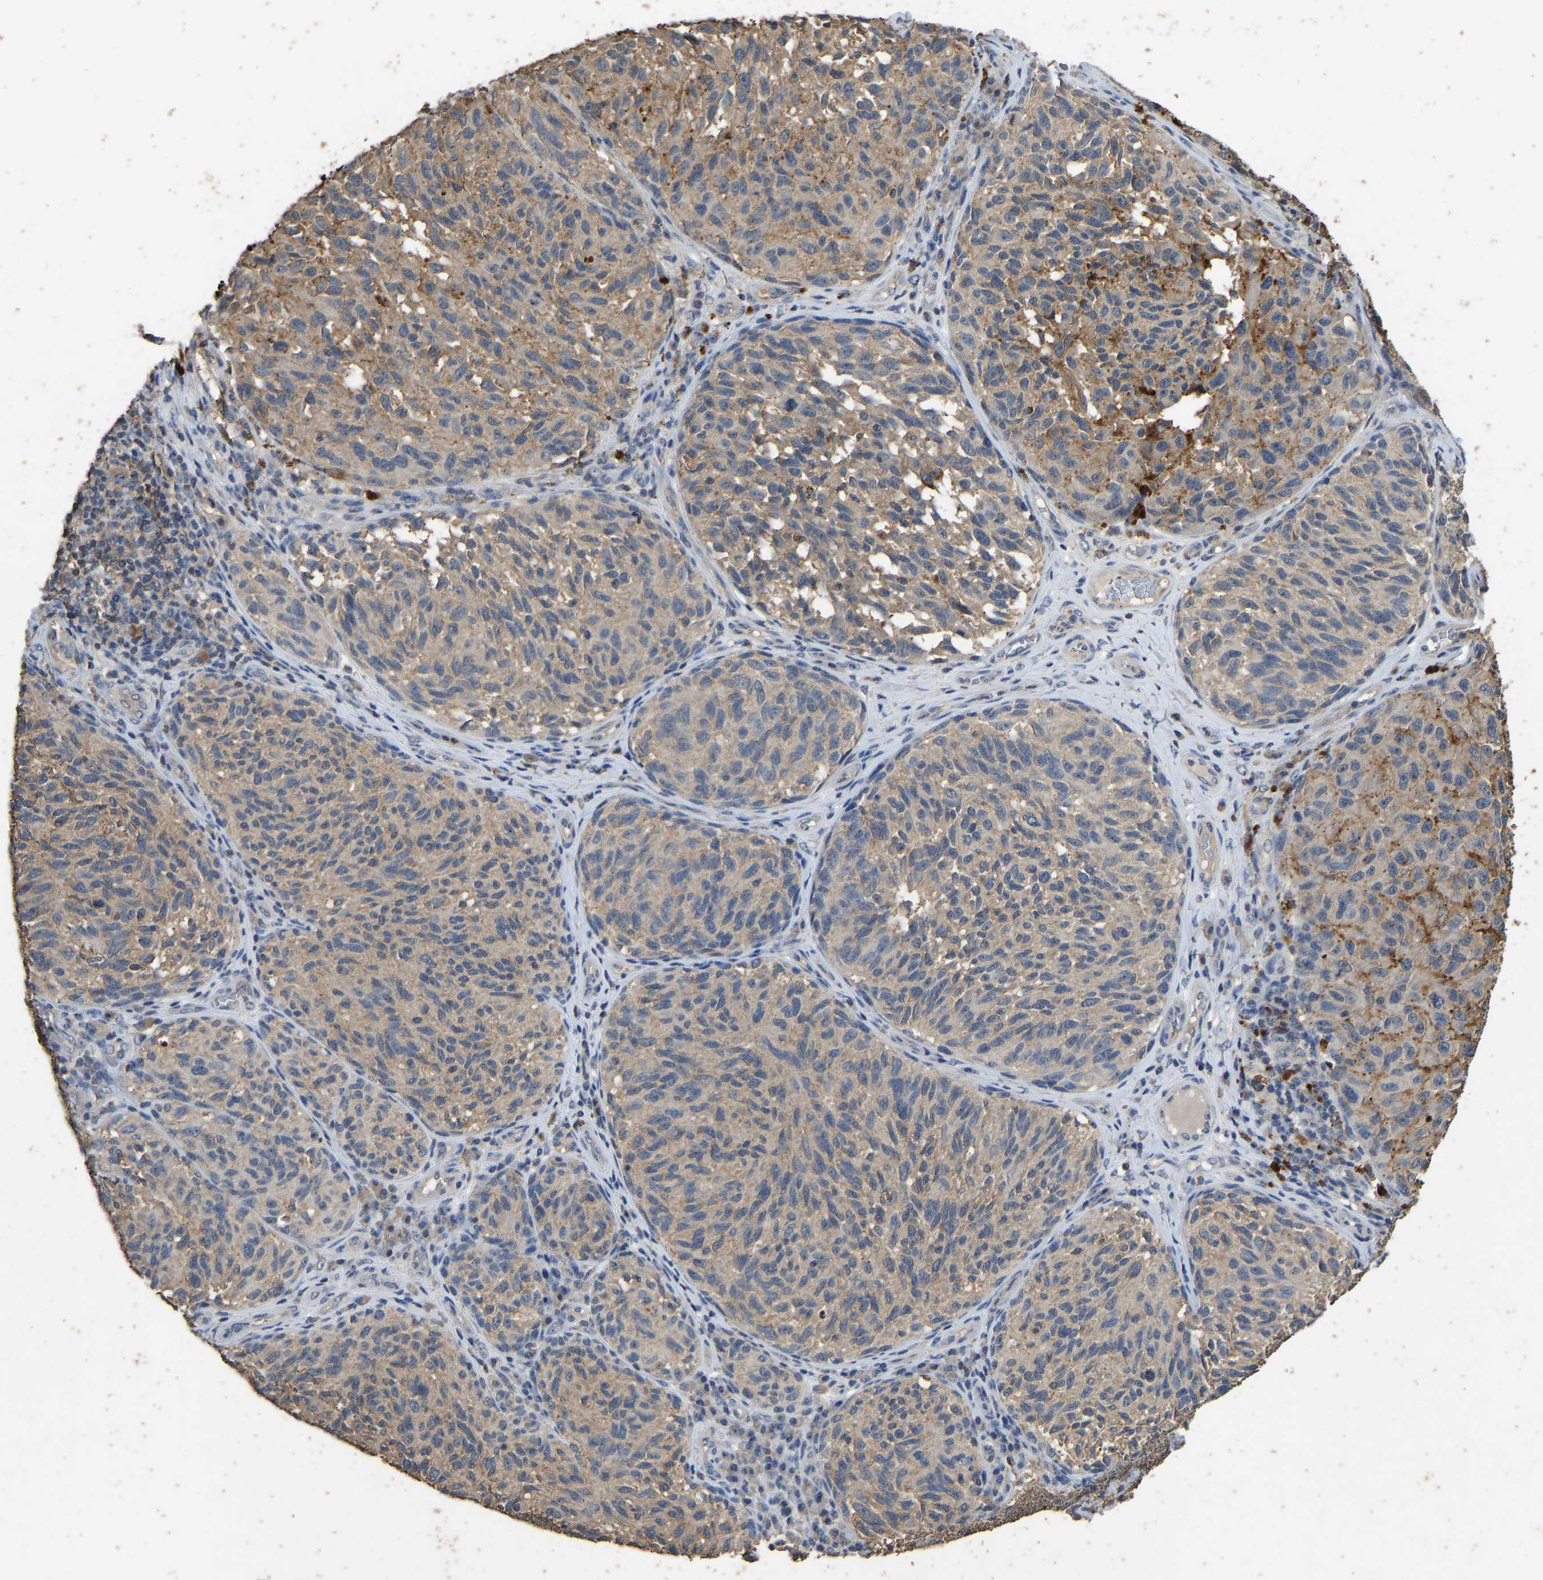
{"staining": {"intensity": "moderate", "quantity": ">75%", "location": "cytoplasmic/membranous"}, "tissue": "melanoma", "cell_type": "Tumor cells", "image_type": "cancer", "snomed": [{"axis": "morphology", "description": "Malignant melanoma, NOS"}, {"axis": "topography", "description": "Skin"}], "caption": "Tumor cells show medium levels of moderate cytoplasmic/membranous staining in approximately >75% of cells in human malignant melanoma. The staining was performed using DAB, with brown indicating positive protein expression. Nuclei are stained blue with hematoxylin.", "gene": "CIDEC", "patient": {"sex": "female", "age": 73}}